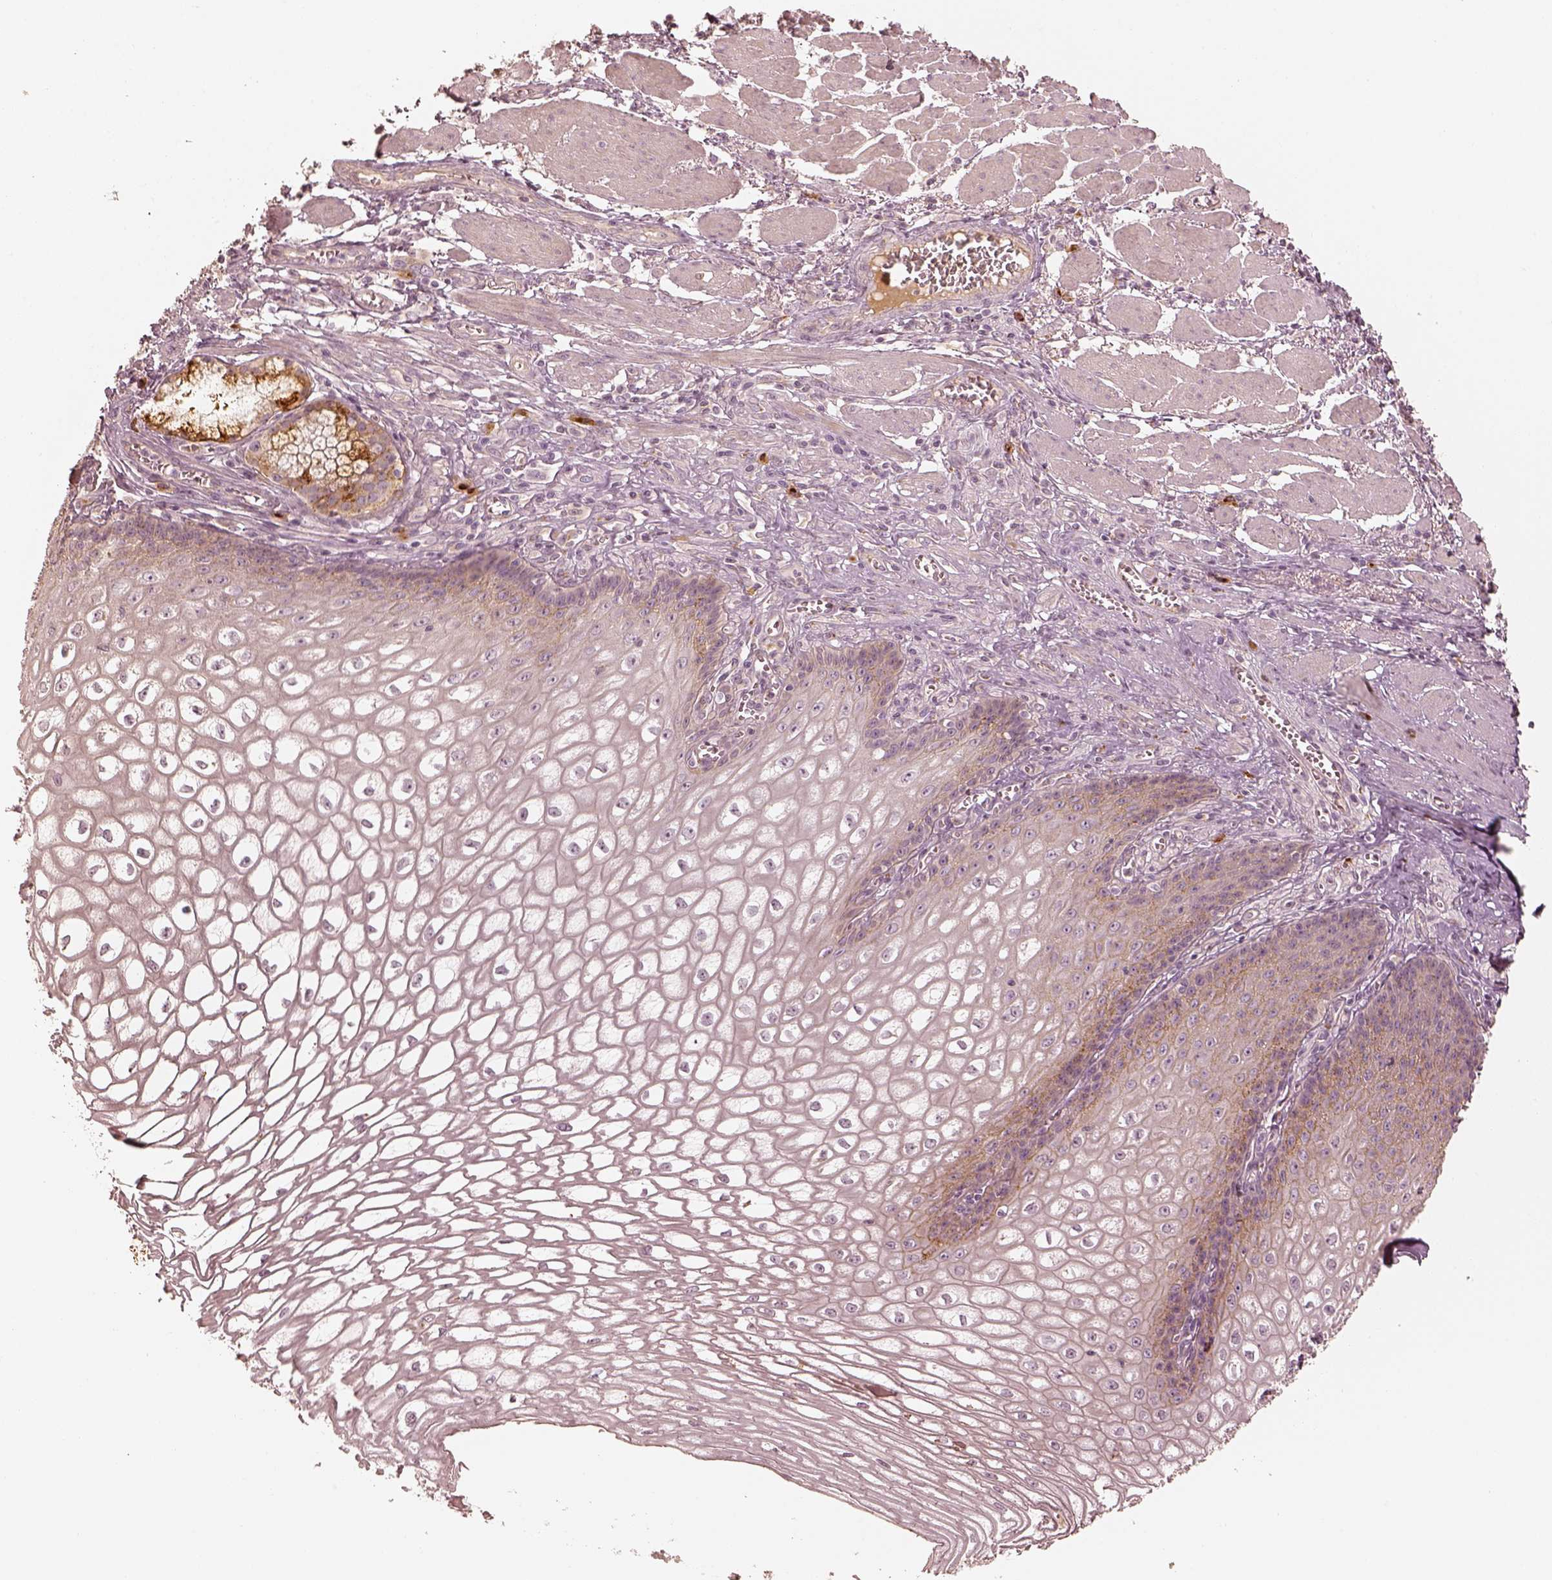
{"staining": {"intensity": "weak", "quantity": "<25%", "location": "cytoplasmic/membranous"}, "tissue": "esophagus", "cell_type": "Squamous epithelial cells", "image_type": "normal", "snomed": [{"axis": "morphology", "description": "Normal tissue, NOS"}, {"axis": "topography", "description": "Esophagus"}], "caption": "This histopathology image is of unremarkable esophagus stained with IHC to label a protein in brown with the nuclei are counter-stained blue. There is no staining in squamous epithelial cells.", "gene": "GORASP2", "patient": {"sex": "male", "age": 58}}